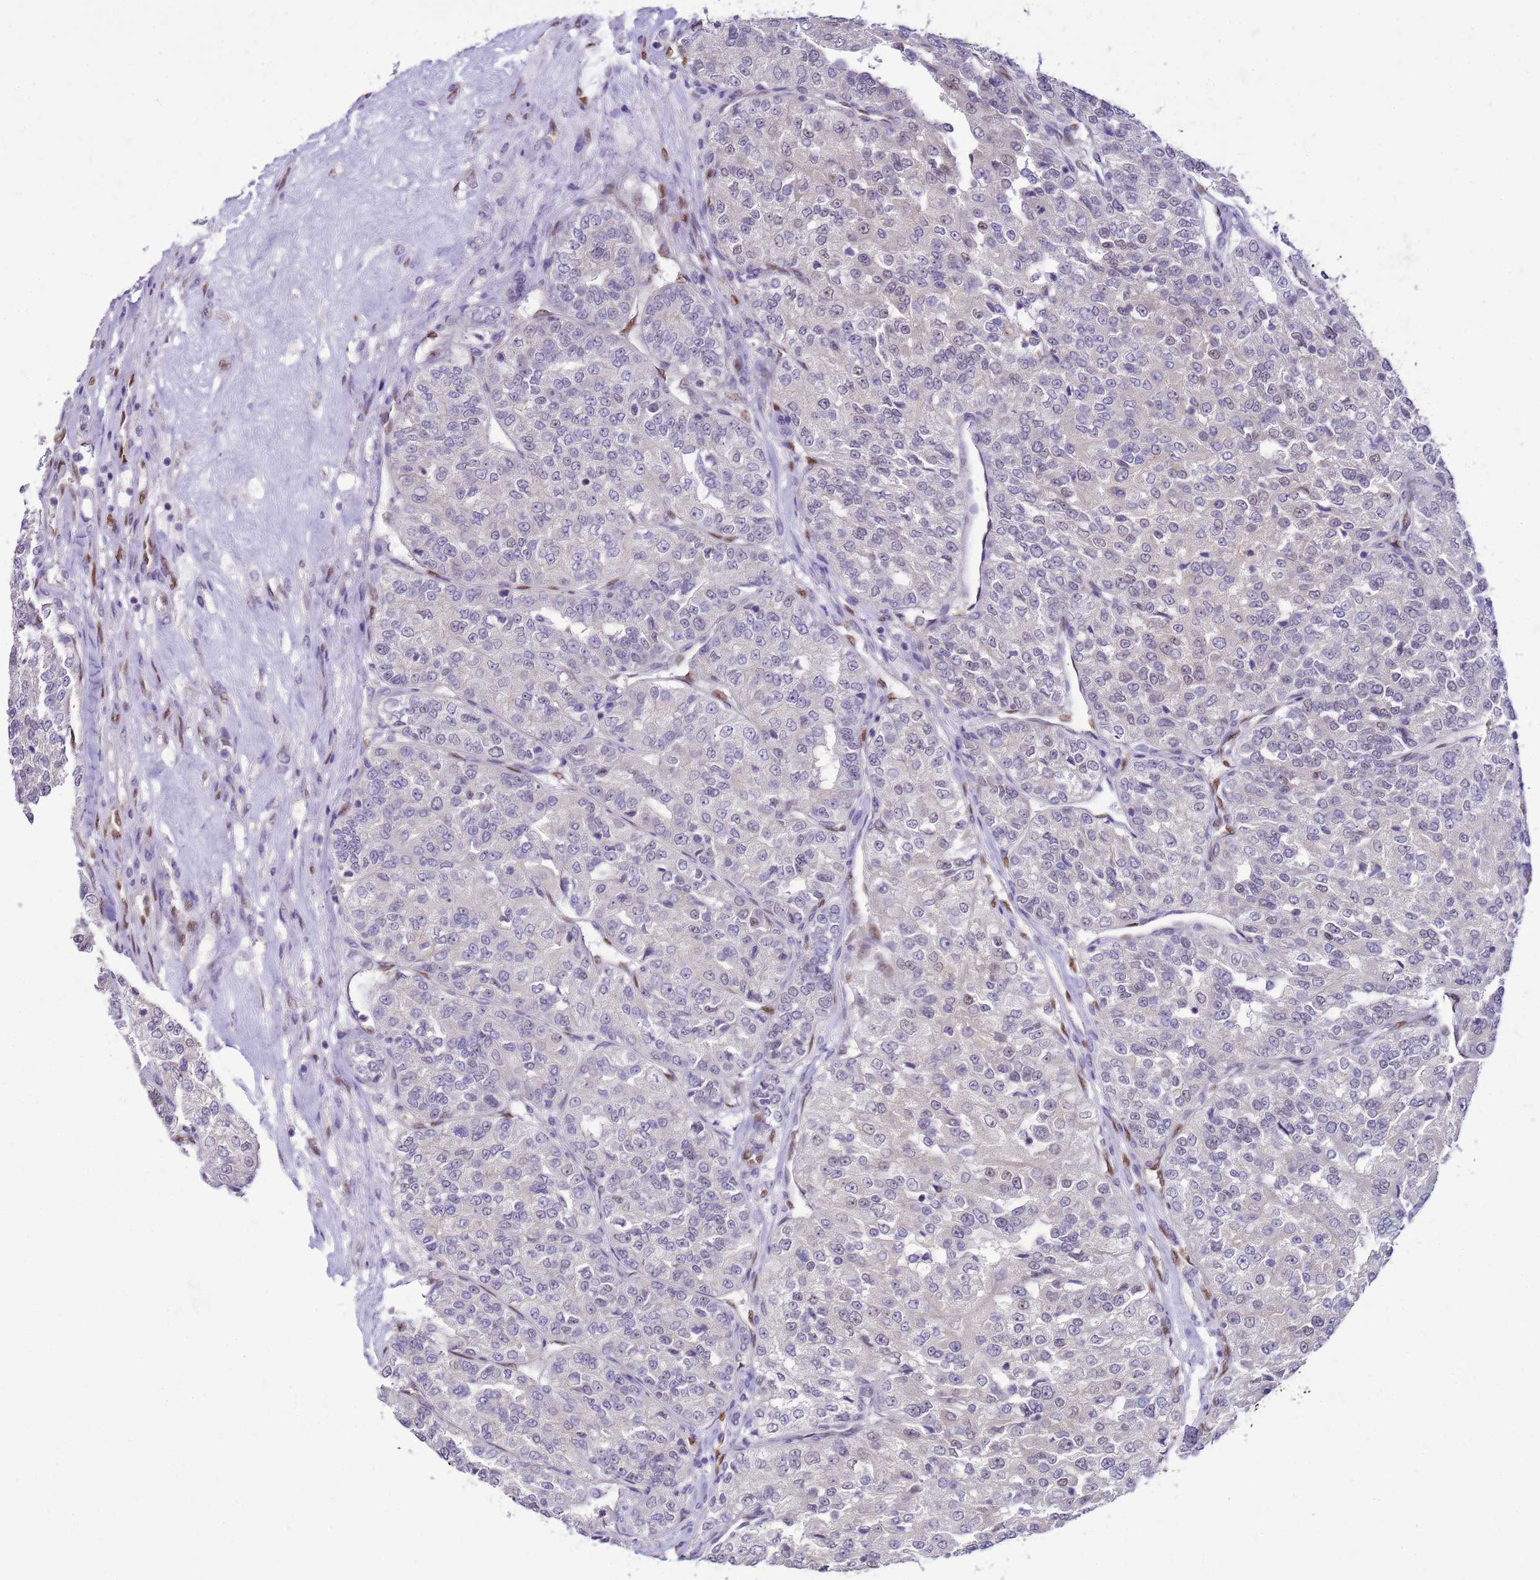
{"staining": {"intensity": "negative", "quantity": "none", "location": "none"}, "tissue": "renal cancer", "cell_type": "Tumor cells", "image_type": "cancer", "snomed": [{"axis": "morphology", "description": "Adenocarcinoma, NOS"}, {"axis": "topography", "description": "Kidney"}], "caption": "High power microscopy image of an immunohistochemistry (IHC) histopathology image of renal cancer (adenocarcinoma), revealing no significant expression in tumor cells. The staining is performed using DAB brown chromogen with nuclei counter-stained in using hematoxylin.", "gene": "DDI2", "patient": {"sex": "female", "age": 63}}